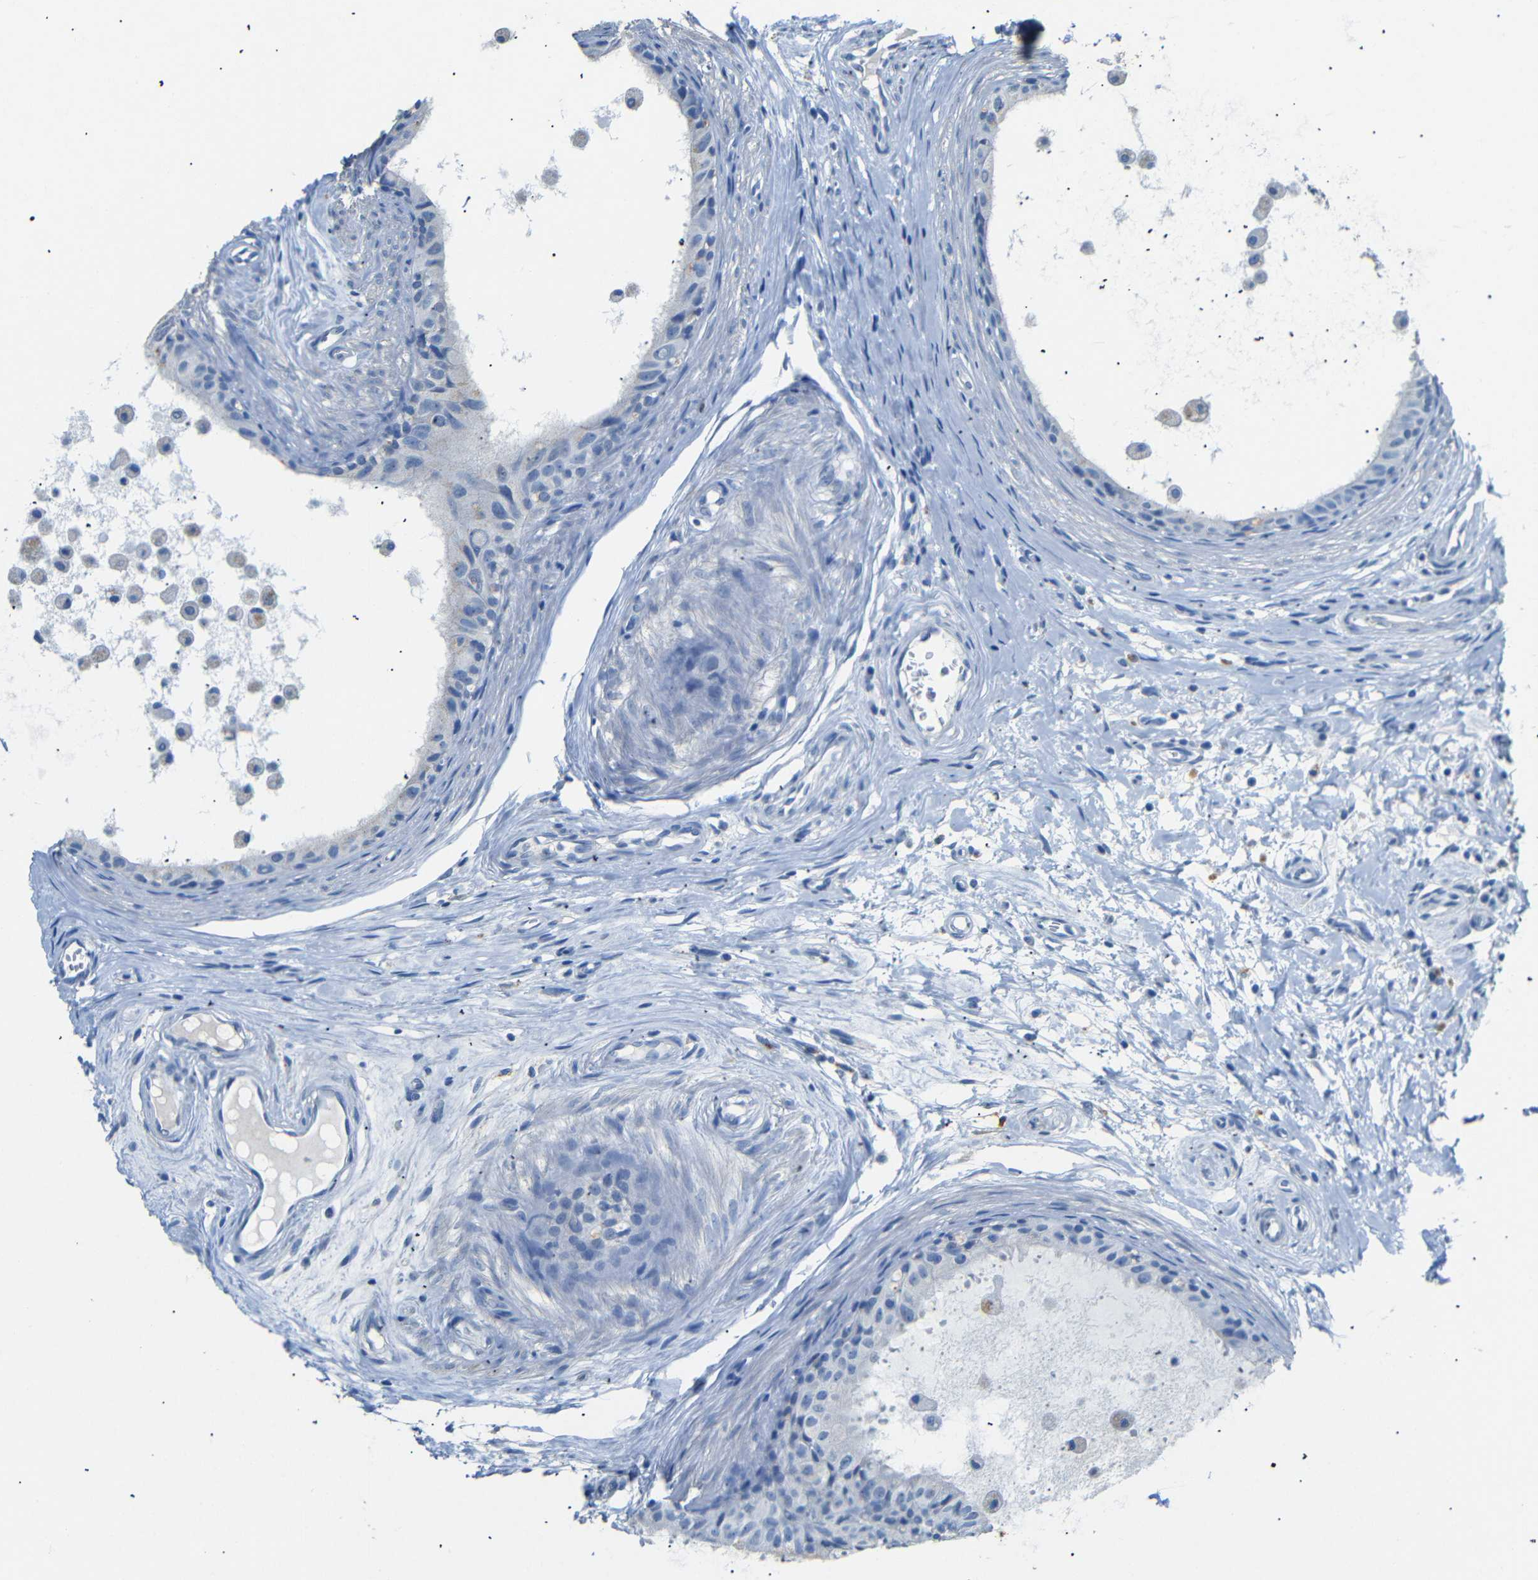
{"staining": {"intensity": "negative", "quantity": "none", "location": "none"}, "tissue": "epididymis", "cell_type": "Glandular cells", "image_type": "normal", "snomed": [{"axis": "morphology", "description": "Normal tissue, NOS"}, {"axis": "morphology", "description": "Inflammation, NOS"}, {"axis": "topography", "description": "Epididymis"}], "caption": "IHC of normal epididymis shows no expression in glandular cells.", "gene": "INCENP", "patient": {"sex": "male", "age": 85}}